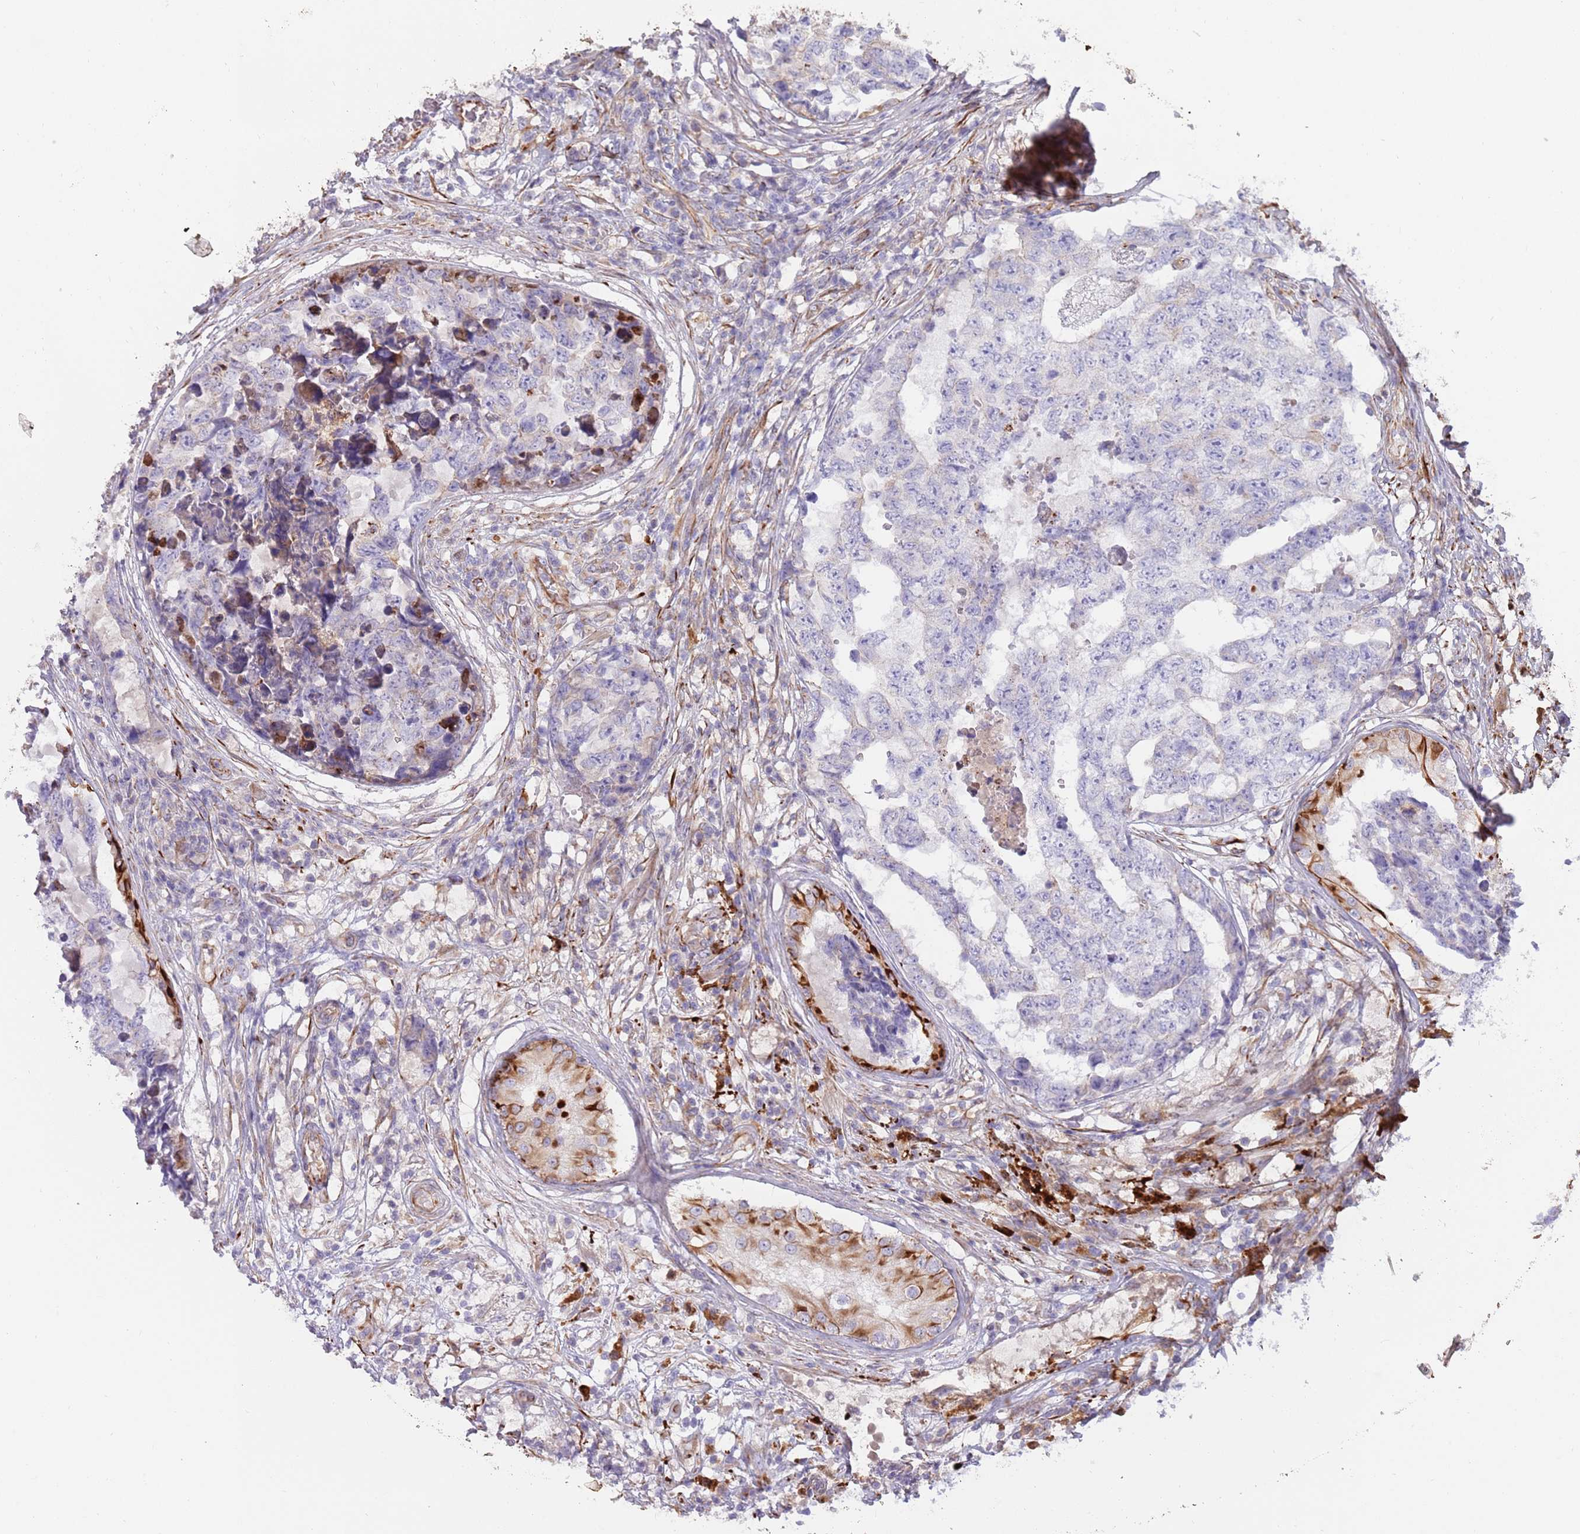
{"staining": {"intensity": "negative", "quantity": "none", "location": "none"}, "tissue": "testis cancer", "cell_type": "Tumor cells", "image_type": "cancer", "snomed": [{"axis": "morphology", "description": "Carcinoma, Embryonal, NOS"}, {"axis": "topography", "description": "Testis"}], "caption": "The image displays no significant expression in tumor cells of embryonal carcinoma (testis). The staining is performed using DAB brown chromogen with nuclei counter-stained in using hematoxylin.", "gene": "MOGAT1", "patient": {"sex": "male", "age": 25}}